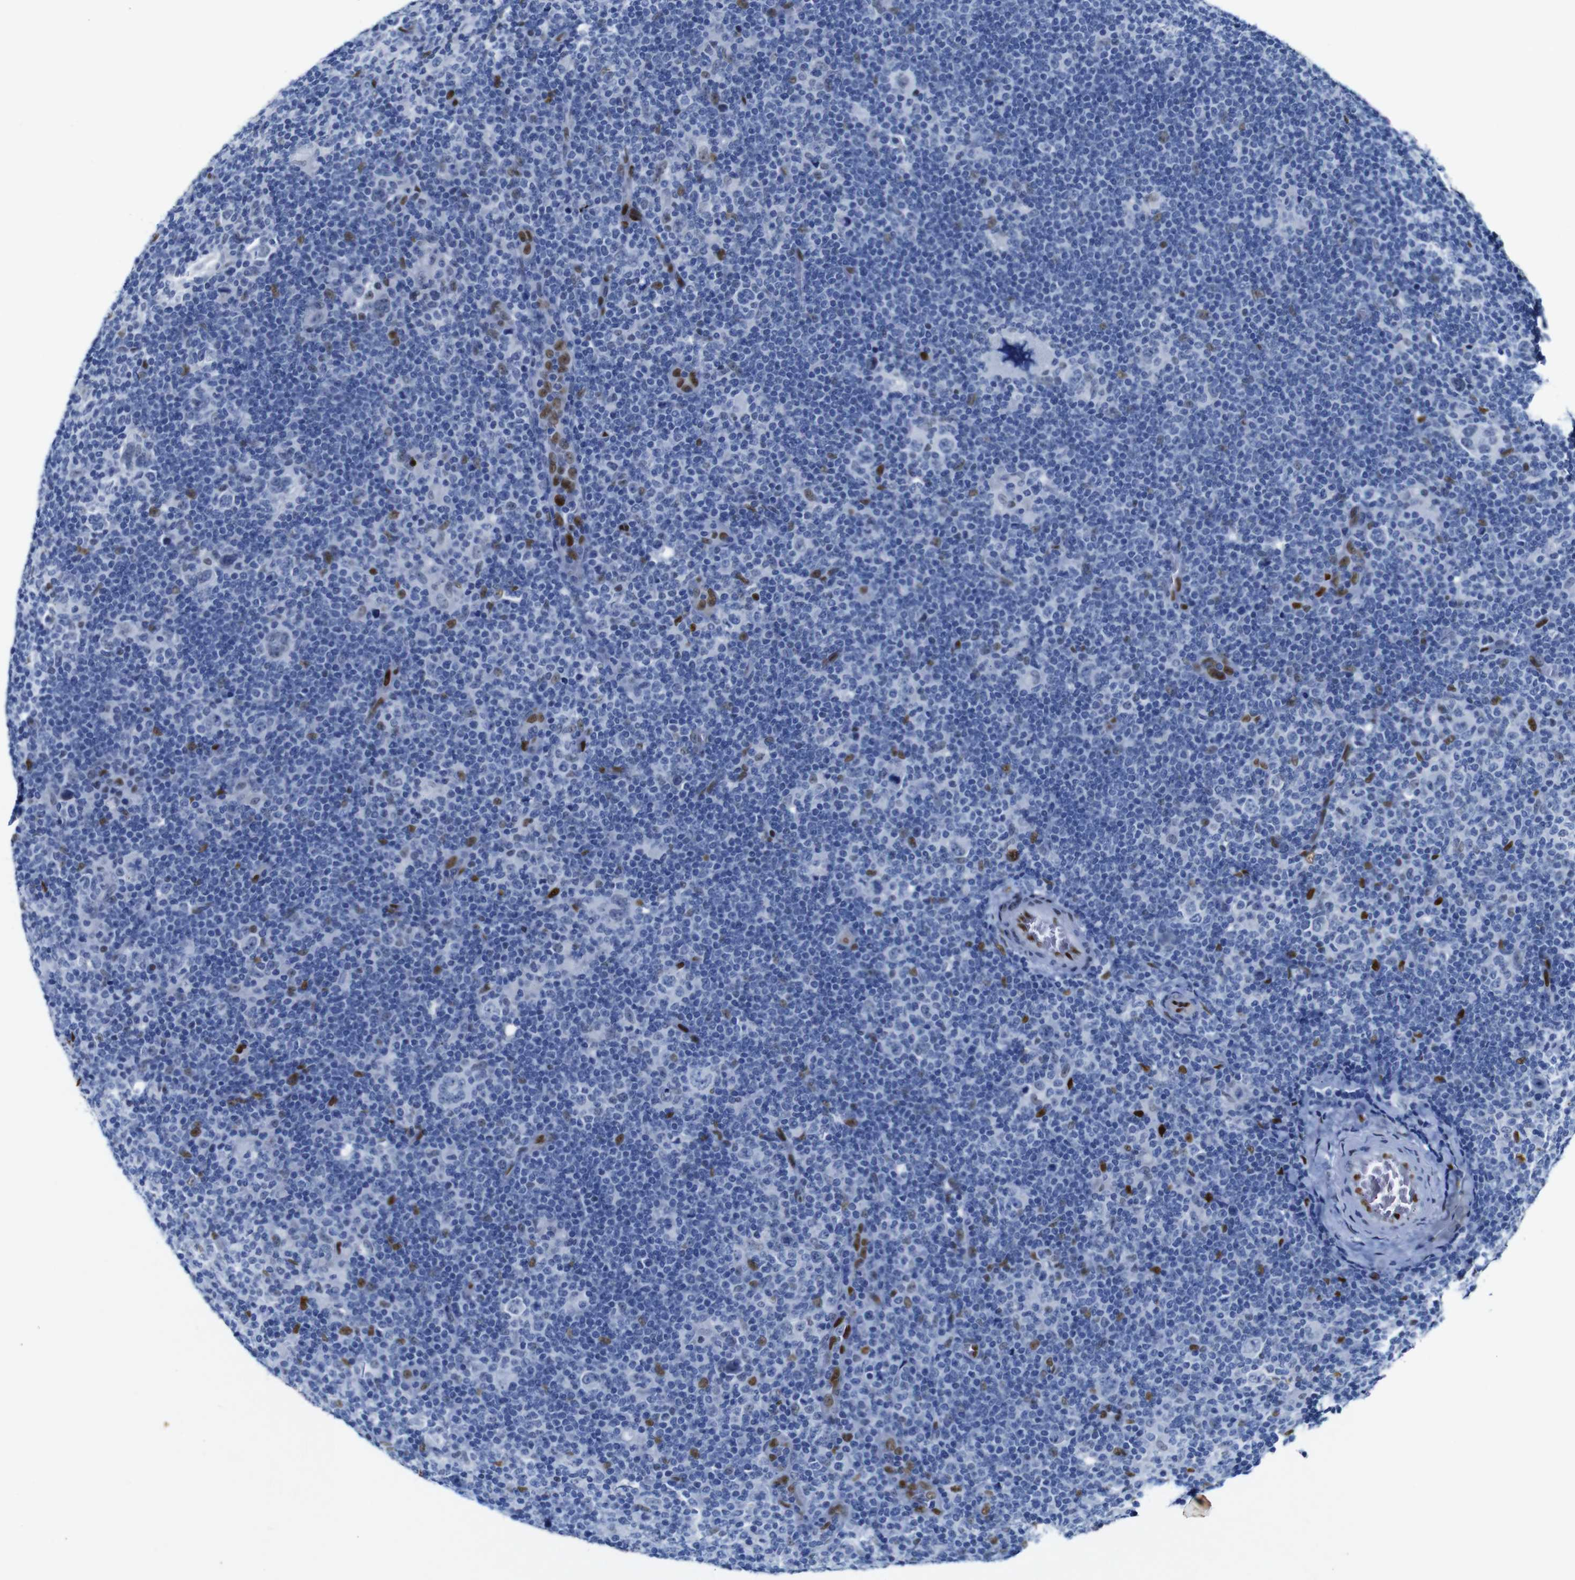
{"staining": {"intensity": "negative", "quantity": "none", "location": "none"}, "tissue": "lymphoma", "cell_type": "Tumor cells", "image_type": "cancer", "snomed": [{"axis": "morphology", "description": "Hodgkin's disease, NOS"}, {"axis": "topography", "description": "Lymph node"}], "caption": "High power microscopy image of an immunohistochemistry (IHC) image of Hodgkin's disease, revealing no significant expression in tumor cells.", "gene": "FOSL2", "patient": {"sex": "female", "age": 57}}